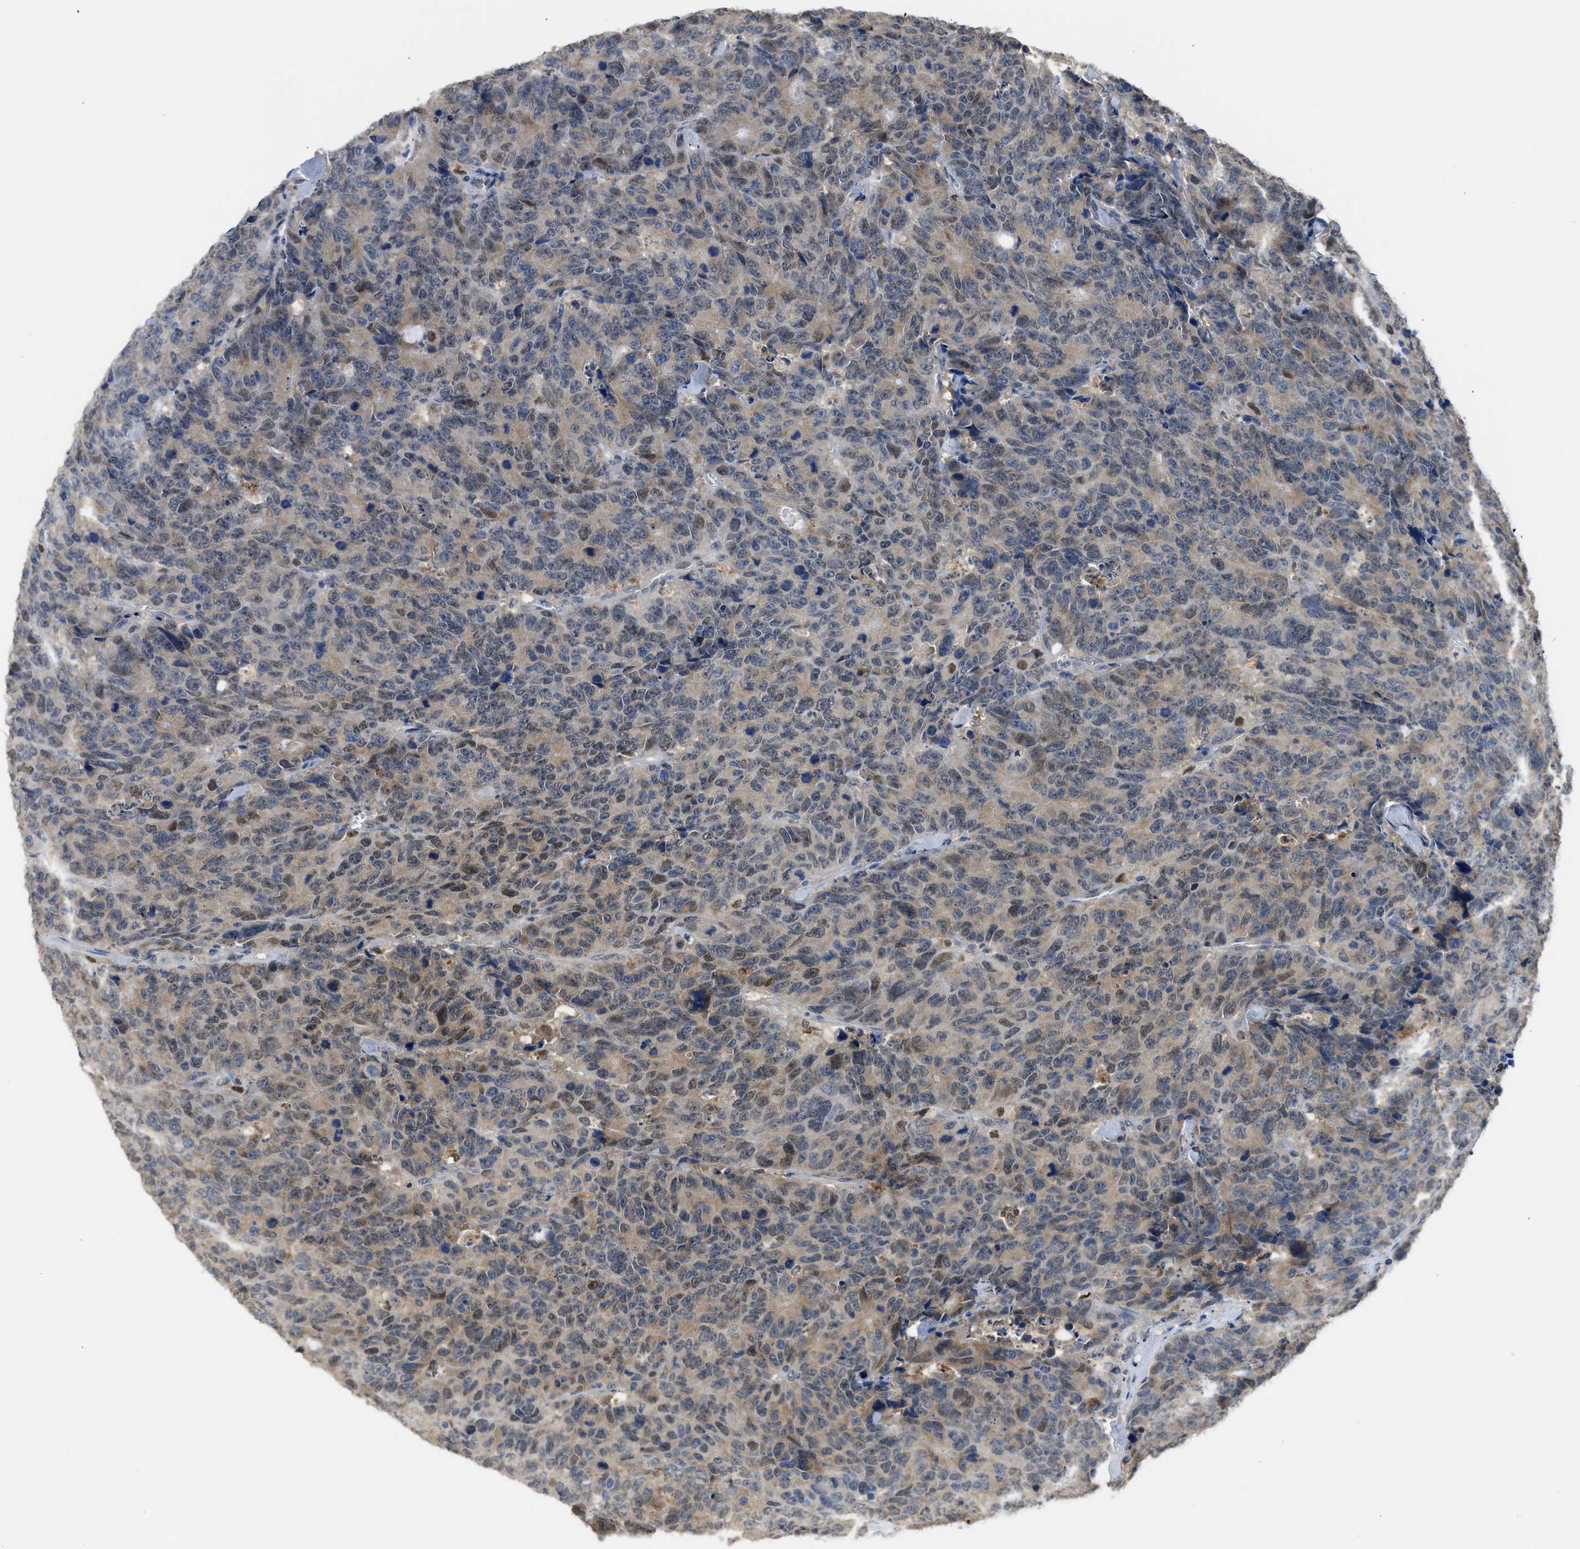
{"staining": {"intensity": "weak", "quantity": "<25%", "location": "cytoplasmic/membranous"}, "tissue": "colorectal cancer", "cell_type": "Tumor cells", "image_type": "cancer", "snomed": [{"axis": "morphology", "description": "Adenocarcinoma, NOS"}, {"axis": "topography", "description": "Colon"}], "caption": "High magnification brightfield microscopy of colorectal adenocarcinoma stained with DAB (3,3'-diaminobenzidine) (brown) and counterstained with hematoxylin (blue): tumor cells show no significant staining.", "gene": "ALX1", "patient": {"sex": "male", "age": 87}}